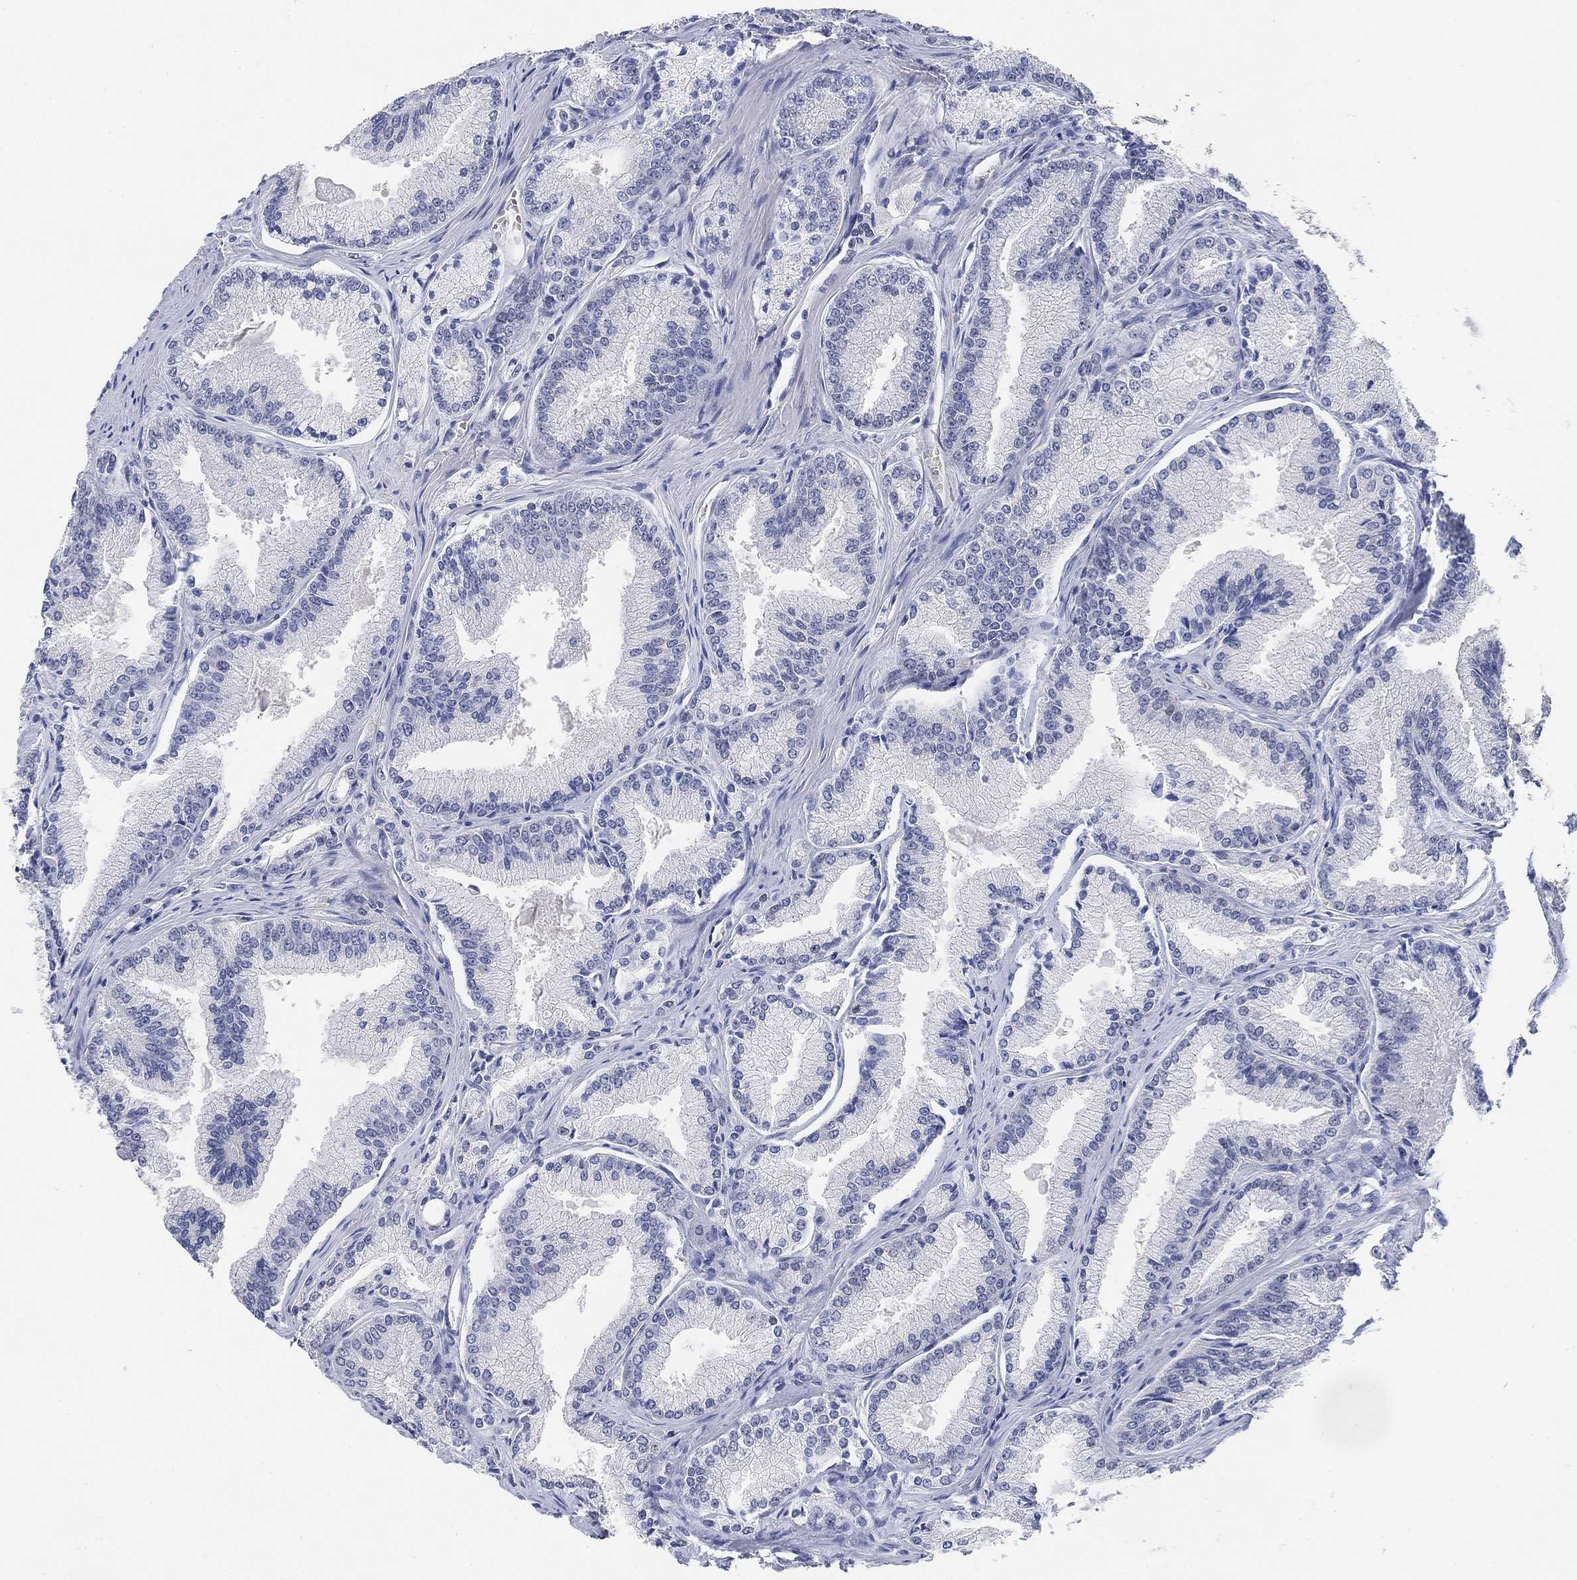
{"staining": {"intensity": "negative", "quantity": "none", "location": "none"}, "tissue": "prostate cancer", "cell_type": "Tumor cells", "image_type": "cancer", "snomed": [{"axis": "morphology", "description": "Adenocarcinoma, NOS"}, {"axis": "morphology", "description": "Adenocarcinoma, High grade"}, {"axis": "topography", "description": "Prostate"}], "caption": "Adenocarcinoma (prostate) was stained to show a protein in brown. There is no significant positivity in tumor cells.", "gene": "PAX6", "patient": {"sex": "male", "age": 70}}